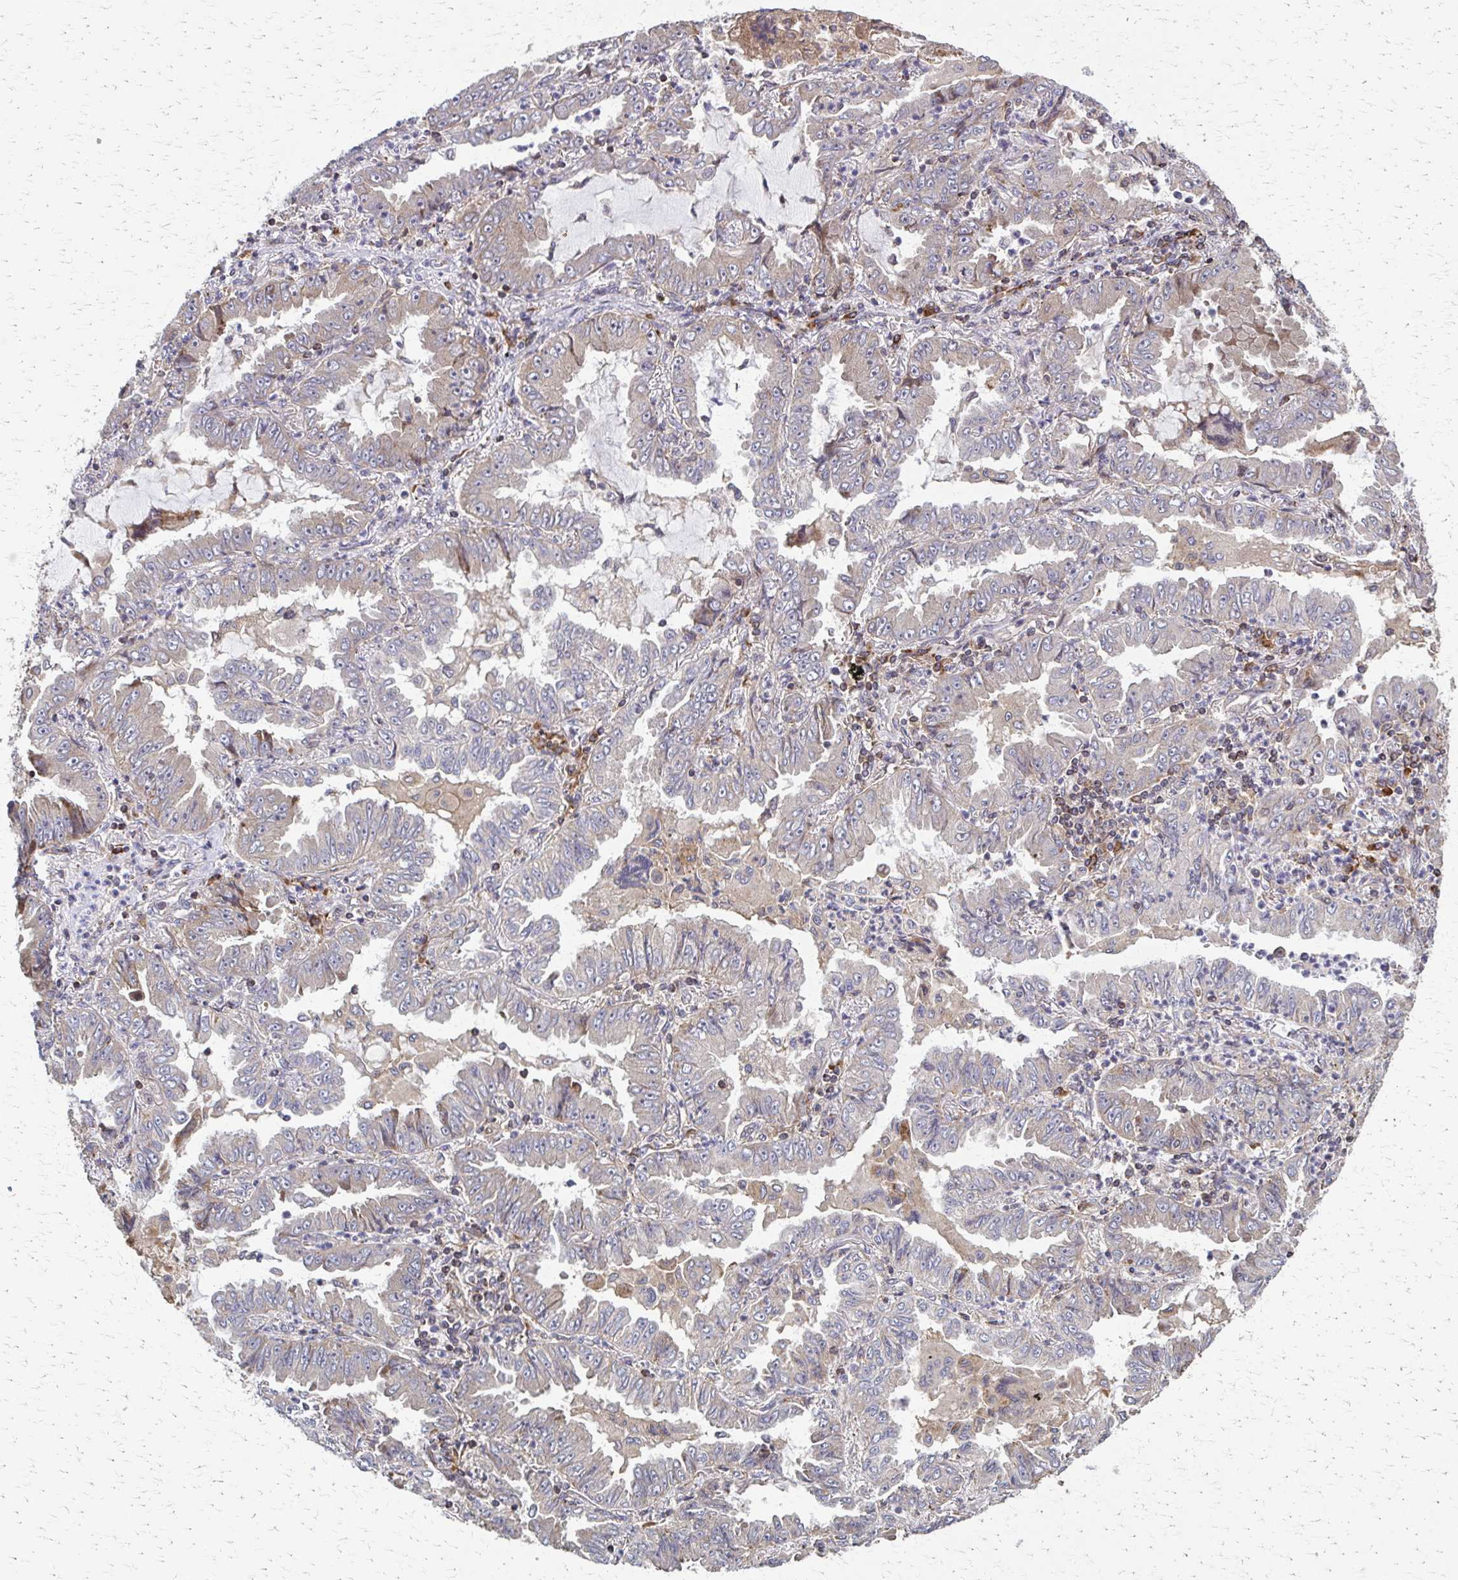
{"staining": {"intensity": "weak", "quantity": "25%-75%", "location": "cytoplasmic/membranous"}, "tissue": "lung cancer", "cell_type": "Tumor cells", "image_type": "cancer", "snomed": [{"axis": "morphology", "description": "Adenocarcinoma, NOS"}, {"axis": "topography", "description": "Lung"}], "caption": "This histopathology image demonstrates IHC staining of adenocarcinoma (lung), with low weak cytoplasmic/membranous positivity in approximately 25%-75% of tumor cells.", "gene": "EEF2", "patient": {"sex": "female", "age": 52}}